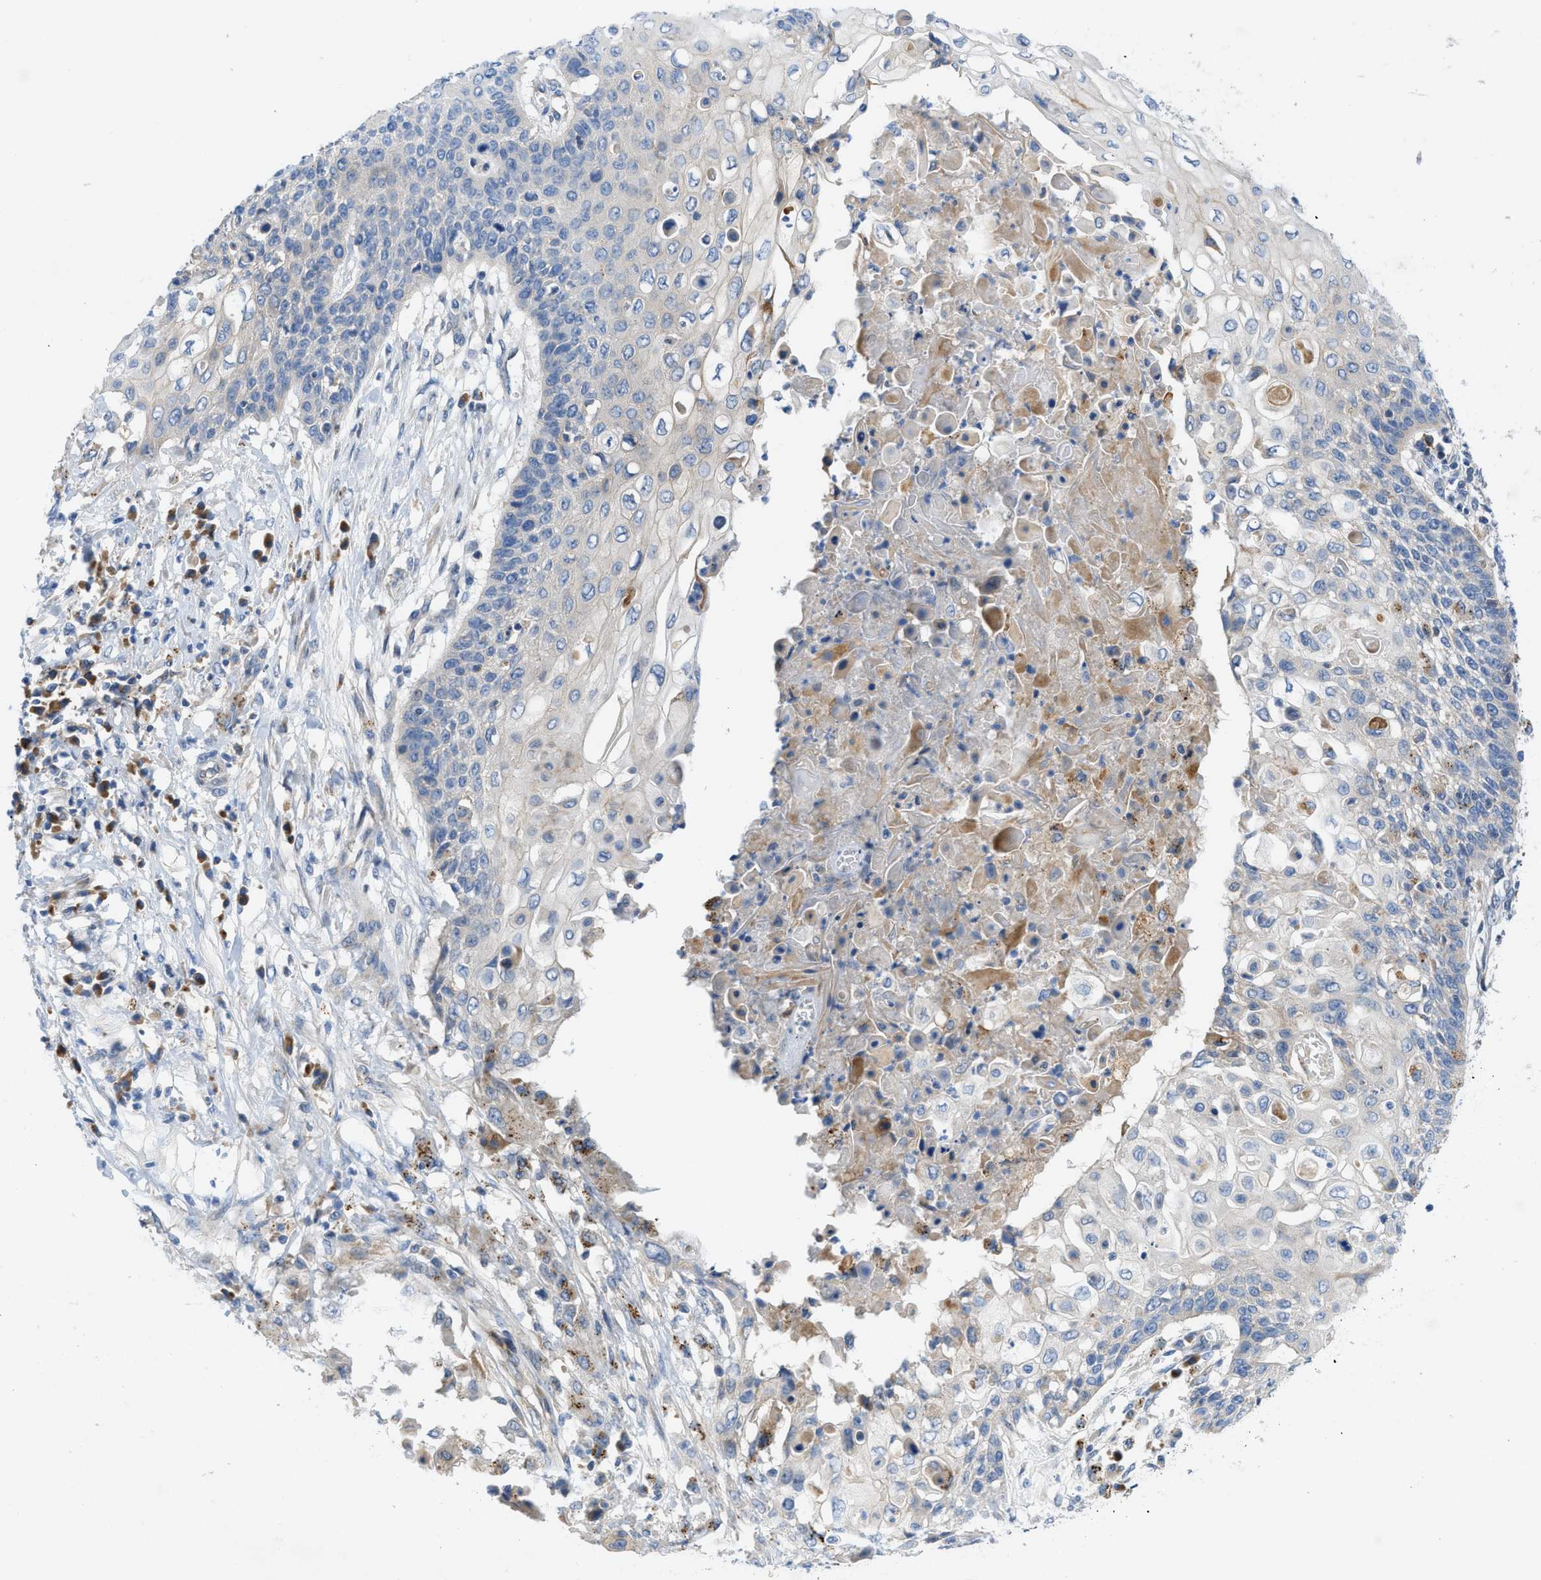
{"staining": {"intensity": "negative", "quantity": "none", "location": "none"}, "tissue": "cervical cancer", "cell_type": "Tumor cells", "image_type": "cancer", "snomed": [{"axis": "morphology", "description": "Squamous cell carcinoma, NOS"}, {"axis": "topography", "description": "Cervix"}], "caption": "Immunohistochemical staining of cervical cancer (squamous cell carcinoma) shows no significant staining in tumor cells.", "gene": "TMEM248", "patient": {"sex": "female", "age": 39}}